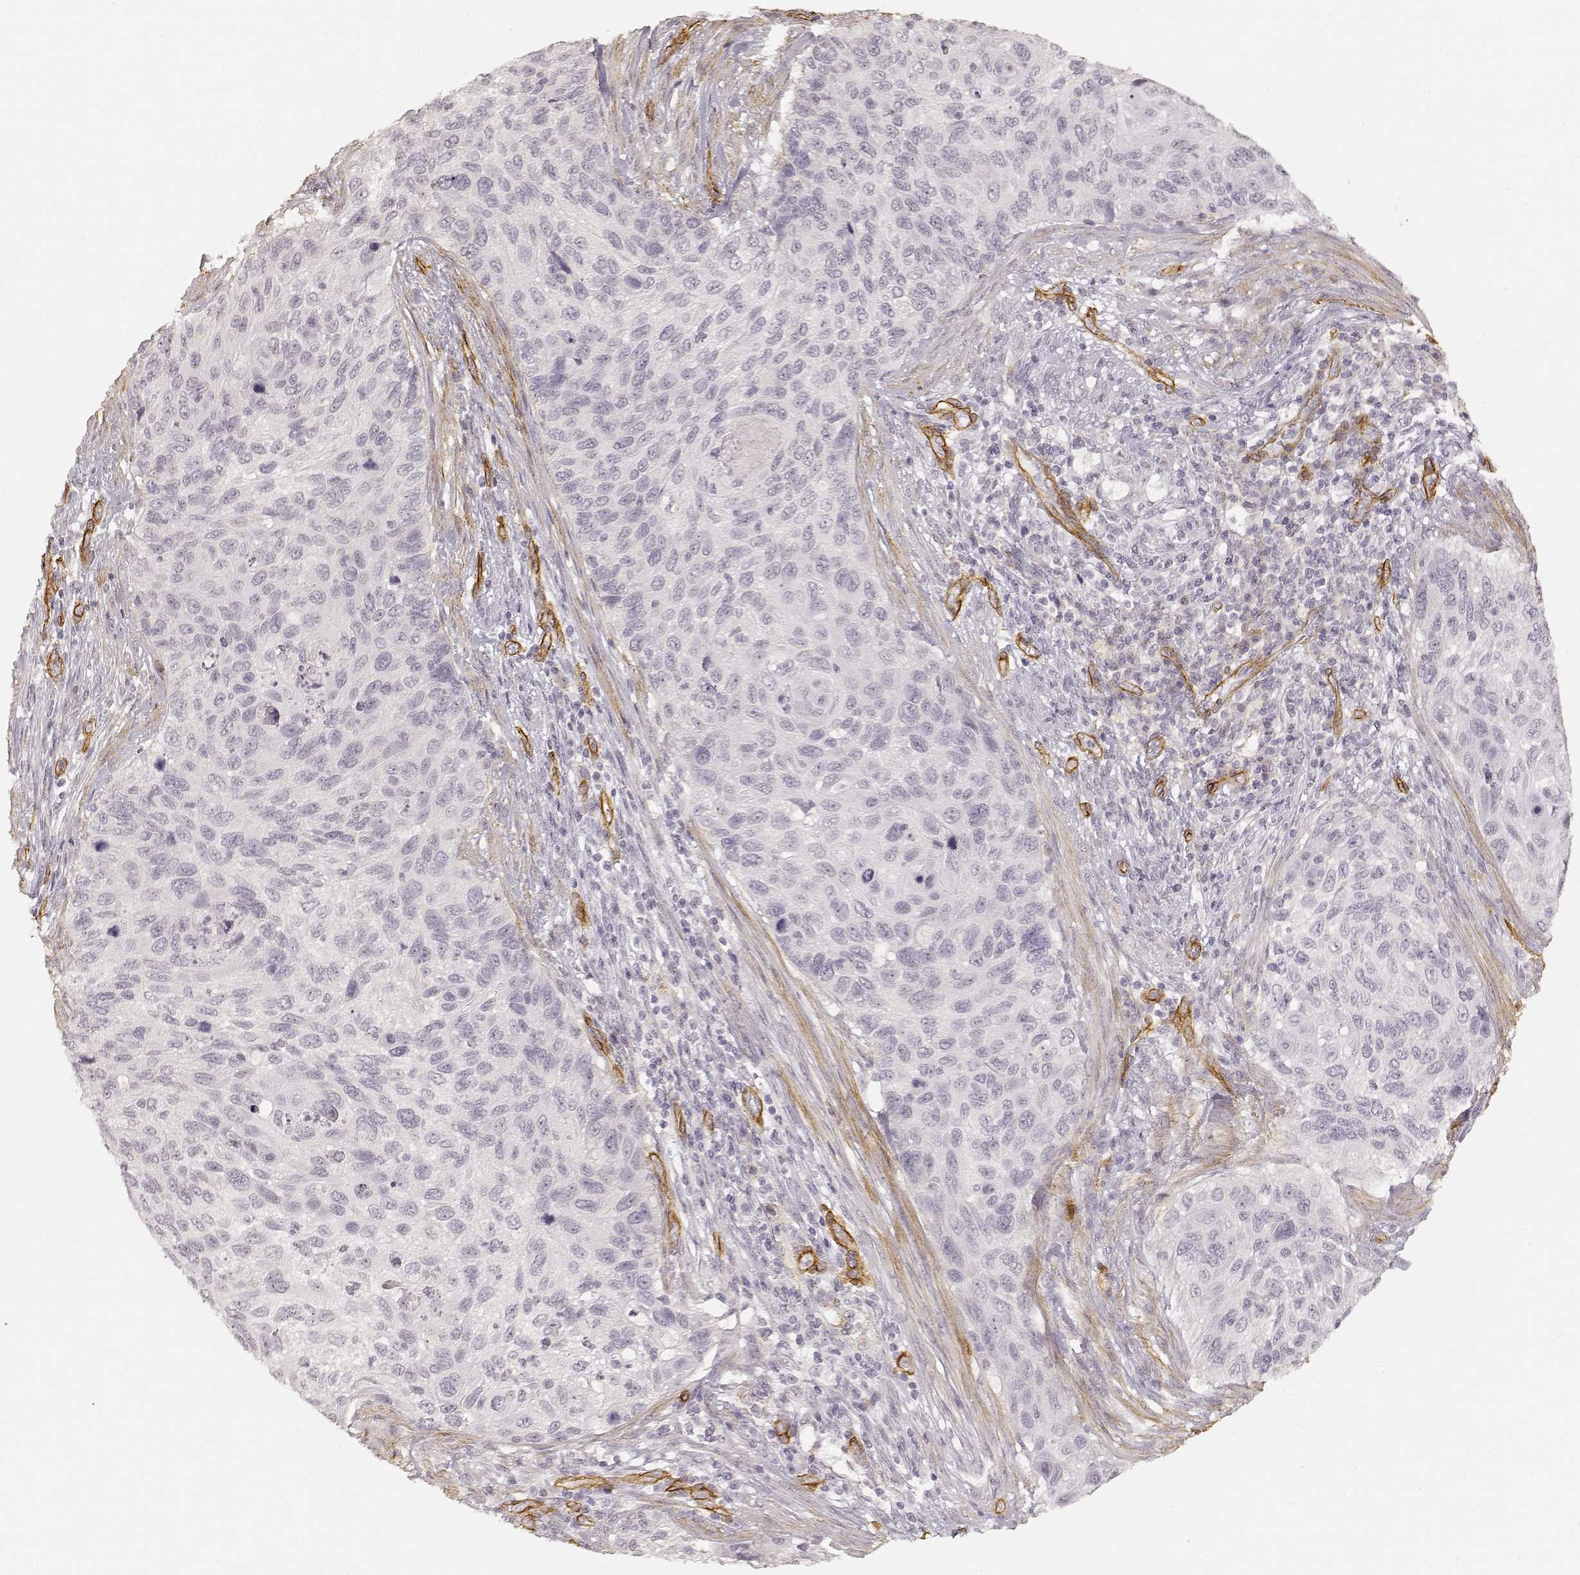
{"staining": {"intensity": "negative", "quantity": "none", "location": "none"}, "tissue": "cervical cancer", "cell_type": "Tumor cells", "image_type": "cancer", "snomed": [{"axis": "morphology", "description": "Squamous cell carcinoma, NOS"}, {"axis": "topography", "description": "Cervix"}], "caption": "This is a image of immunohistochemistry staining of cervical cancer (squamous cell carcinoma), which shows no positivity in tumor cells.", "gene": "LAMA4", "patient": {"sex": "female", "age": 70}}